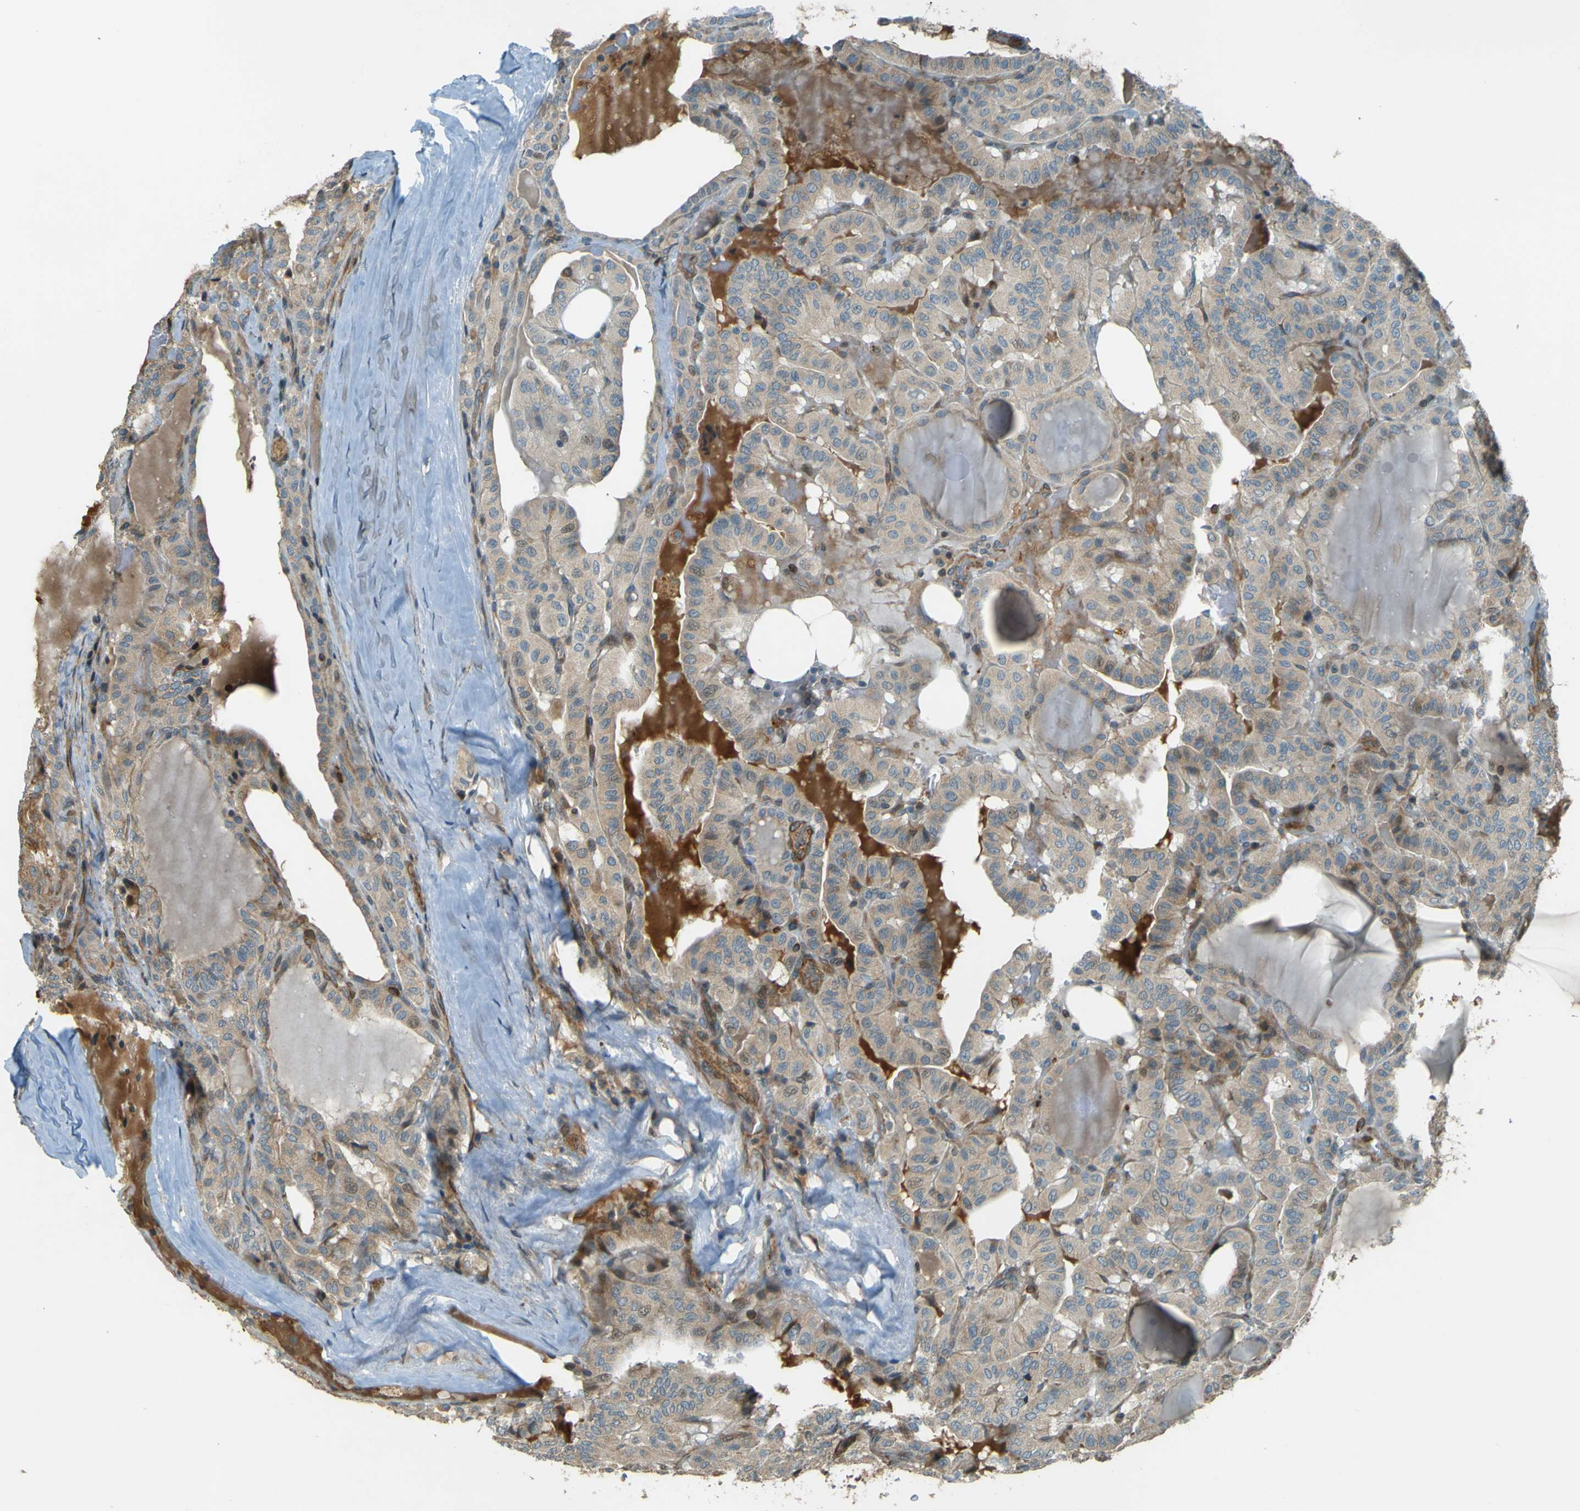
{"staining": {"intensity": "weak", "quantity": ">75%", "location": "cytoplasmic/membranous"}, "tissue": "head and neck cancer", "cell_type": "Tumor cells", "image_type": "cancer", "snomed": [{"axis": "morphology", "description": "Squamous cell carcinoma, NOS"}, {"axis": "topography", "description": "Oral tissue"}, {"axis": "topography", "description": "Head-Neck"}], "caption": "Head and neck cancer (squamous cell carcinoma) stained with DAB IHC demonstrates low levels of weak cytoplasmic/membranous staining in about >75% of tumor cells. (brown staining indicates protein expression, while blue staining denotes nuclei).", "gene": "LPCAT1", "patient": {"sex": "female", "age": 50}}